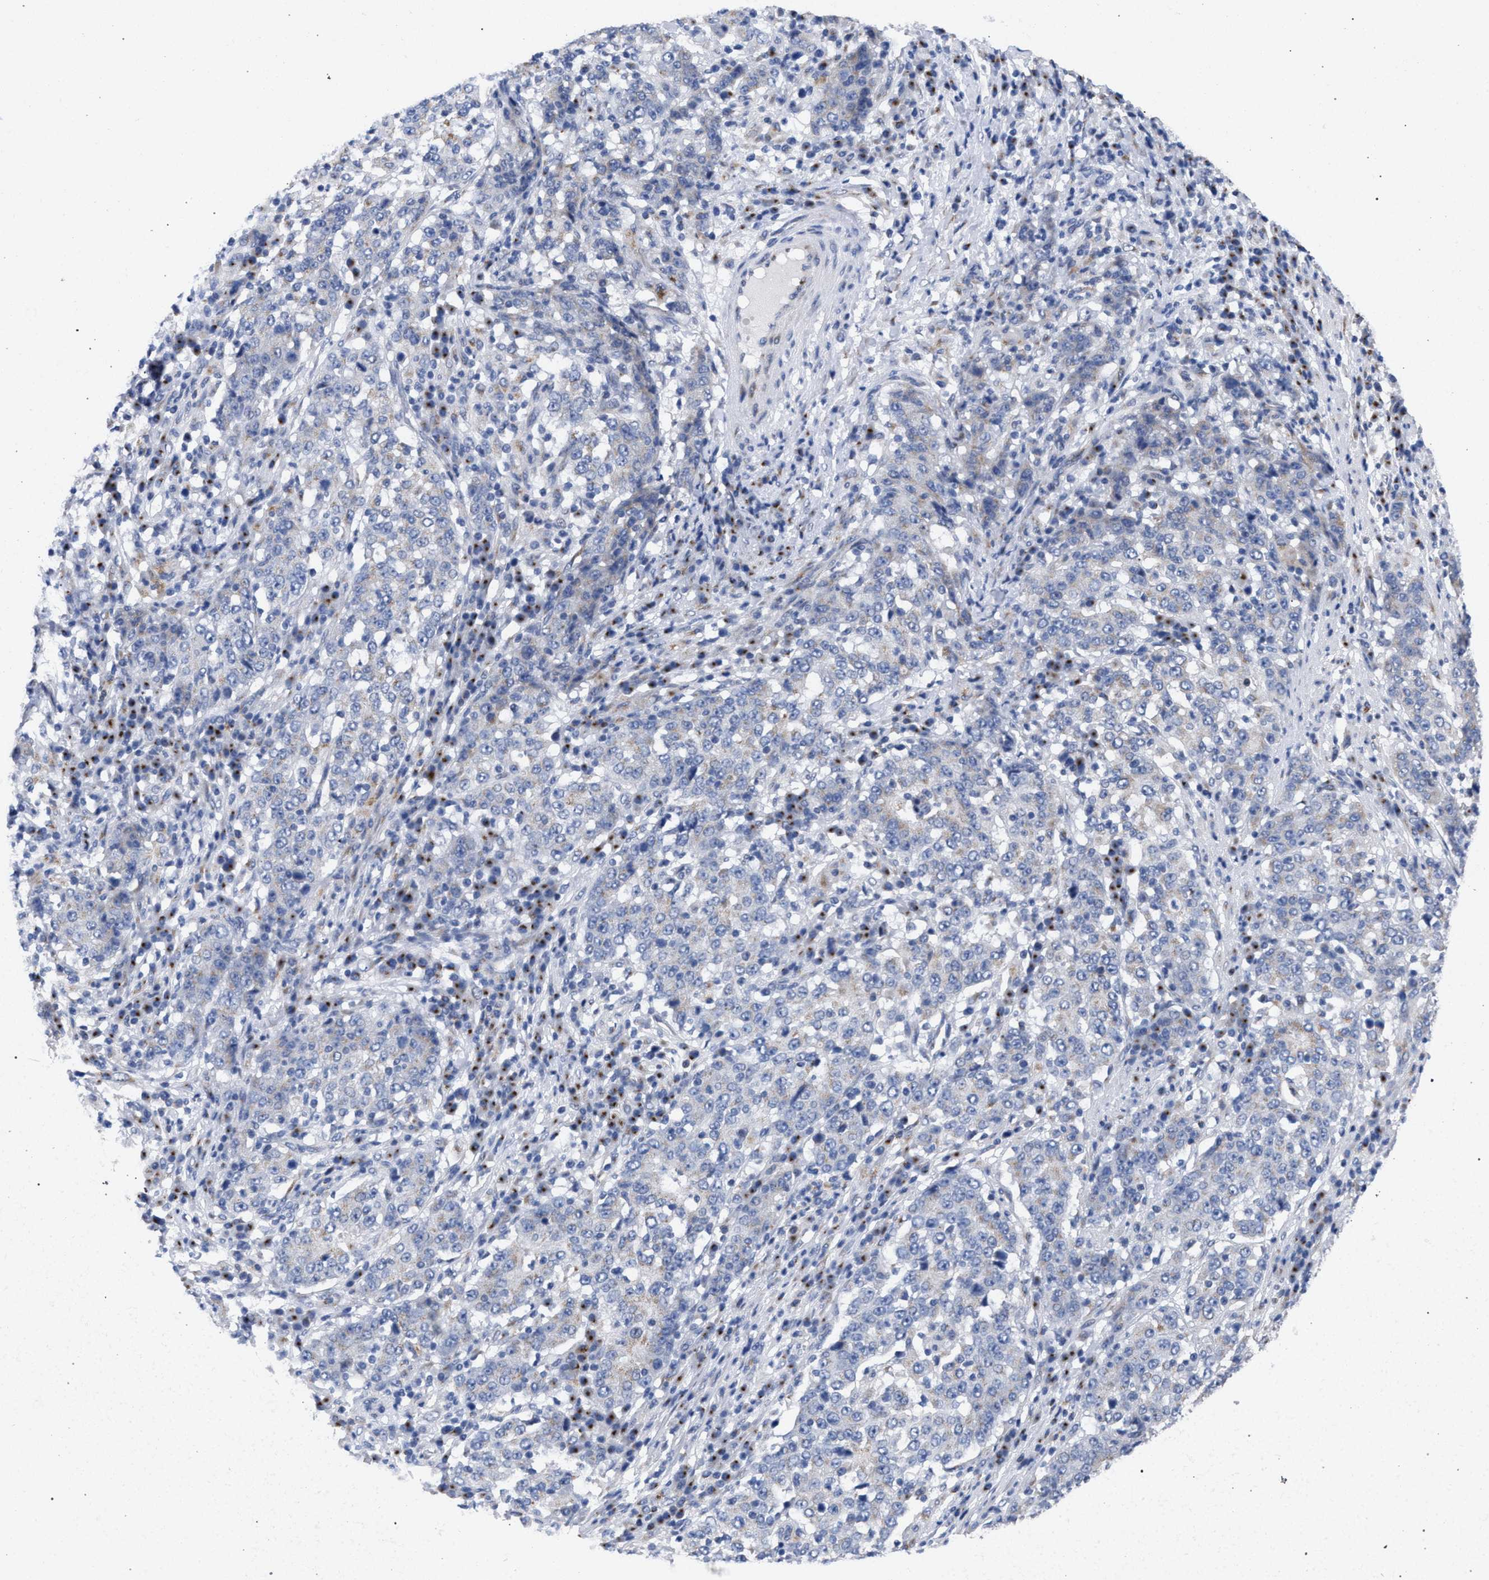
{"staining": {"intensity": "weak", "quantity": "<25%", "location": "cytoplasmic/membranous"}, "tissue": "stomach cancer", "cell_type": "Tumor cells", "image_type": "cancer", "snomed": [{"axis": "morphology", "description": "Adenocarcinoma, NOS"}, {"axis": "topography", "description": "Stomach"}], "caption": "The histopathology image demonstrates no staining of tumor cells in stomach cancer (adenocarcinoma).", "gene": "GOLGA2", "patient": {"sex": "male", "age": 59}}